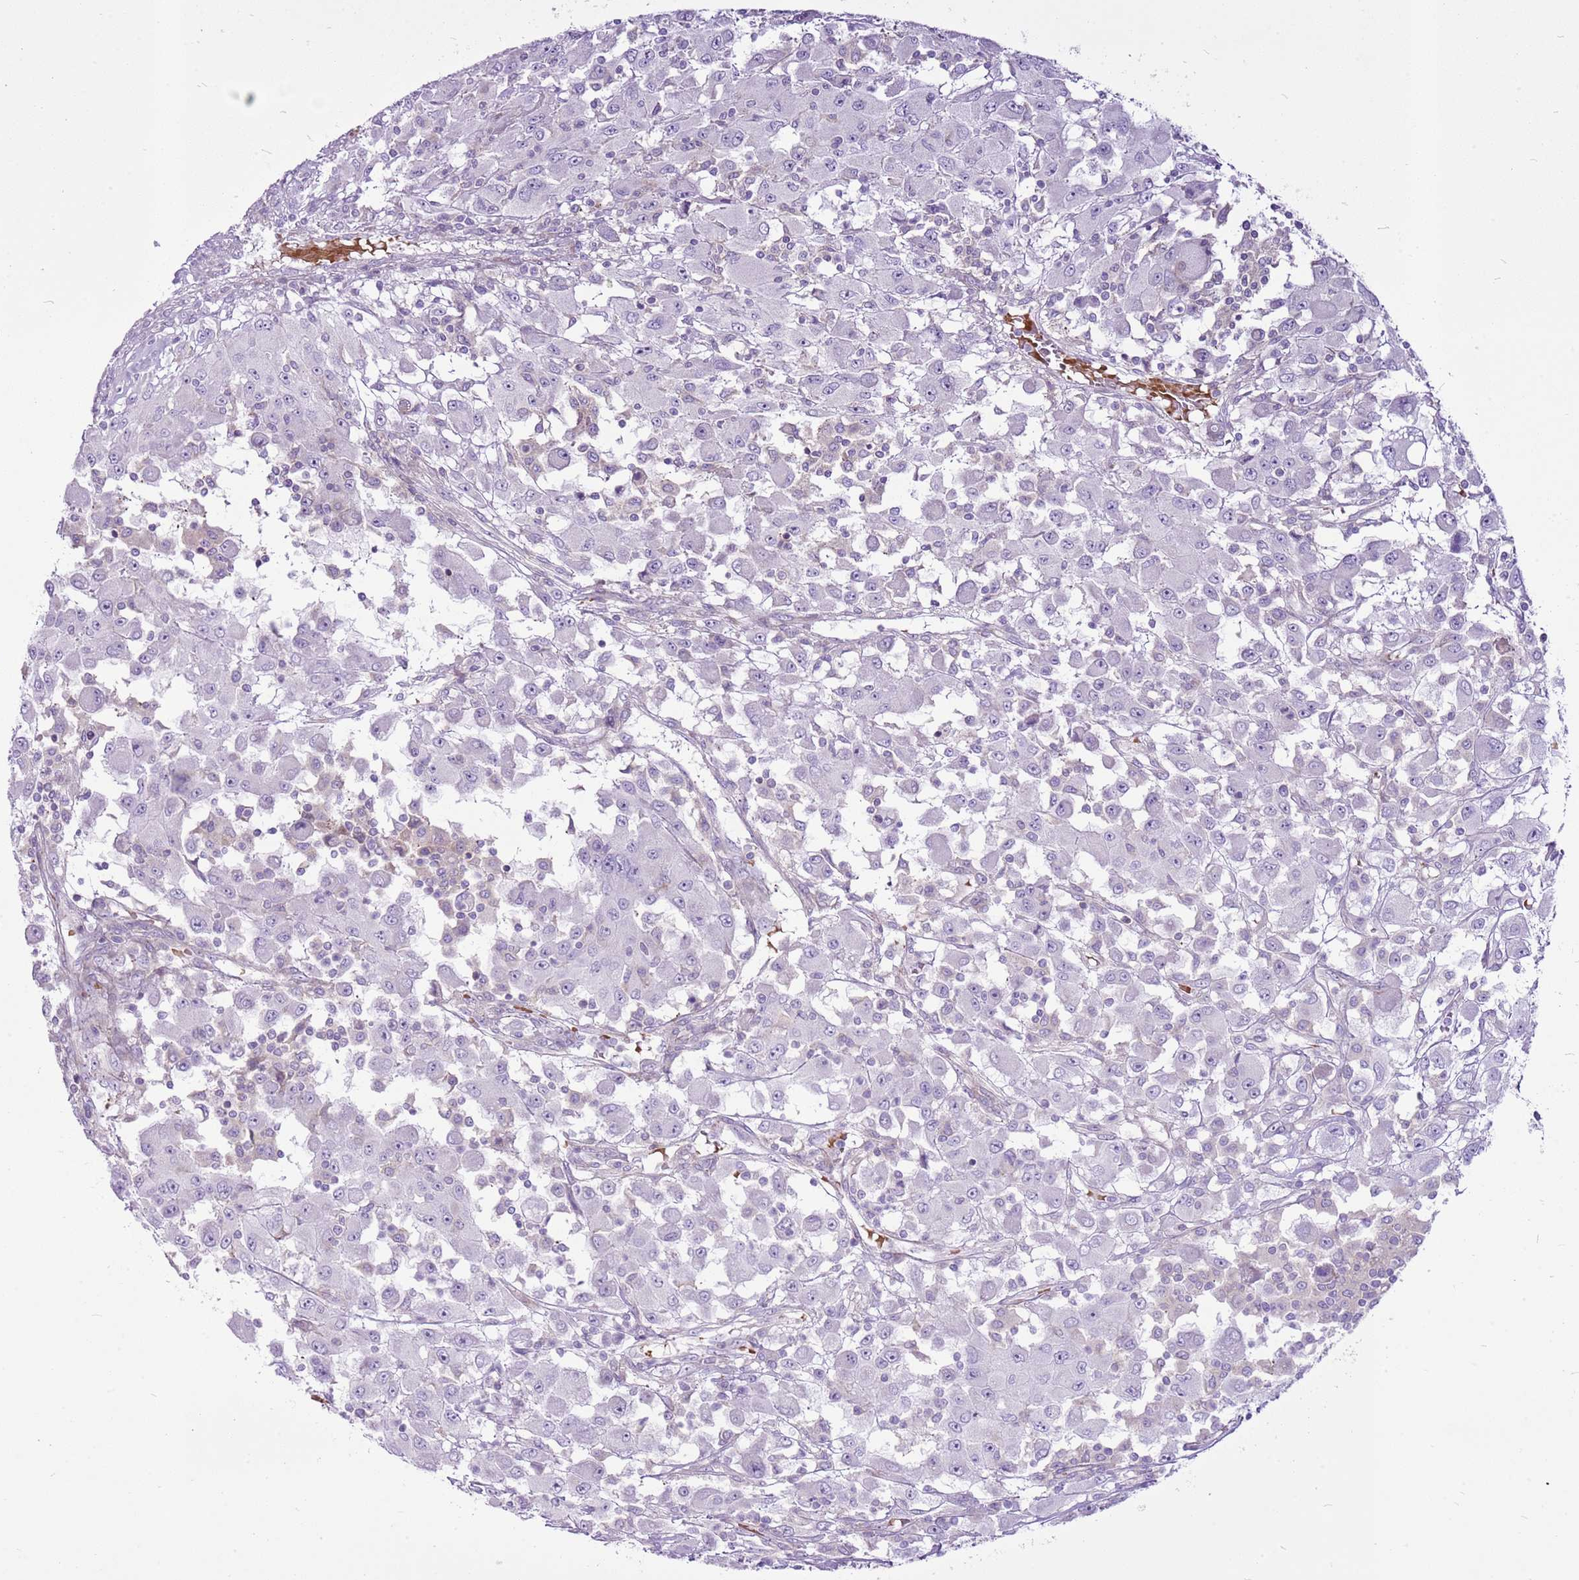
{"staining": {"intensity": "negative", "quantity": "none", "location": "none"}, "tissue": "renal cancer", "cell_type": "Tumor cells", "image_type": "cancer", "snomed": [{"axis": "morphology", "description": "Adenocarcinoma, NOS"}, {"axis": "topography", "description": "Kidney"}], "caption": "Immunohistochemistry (IHC) image of neoplastic tissue: human renal adenocarcinoma stained with DAB (3,3'-diaminobenzidine) shows no significant protein positivity in tumor cells.", "gene": "CHAC2", "patient": {"sex": "female", "age": 67}}